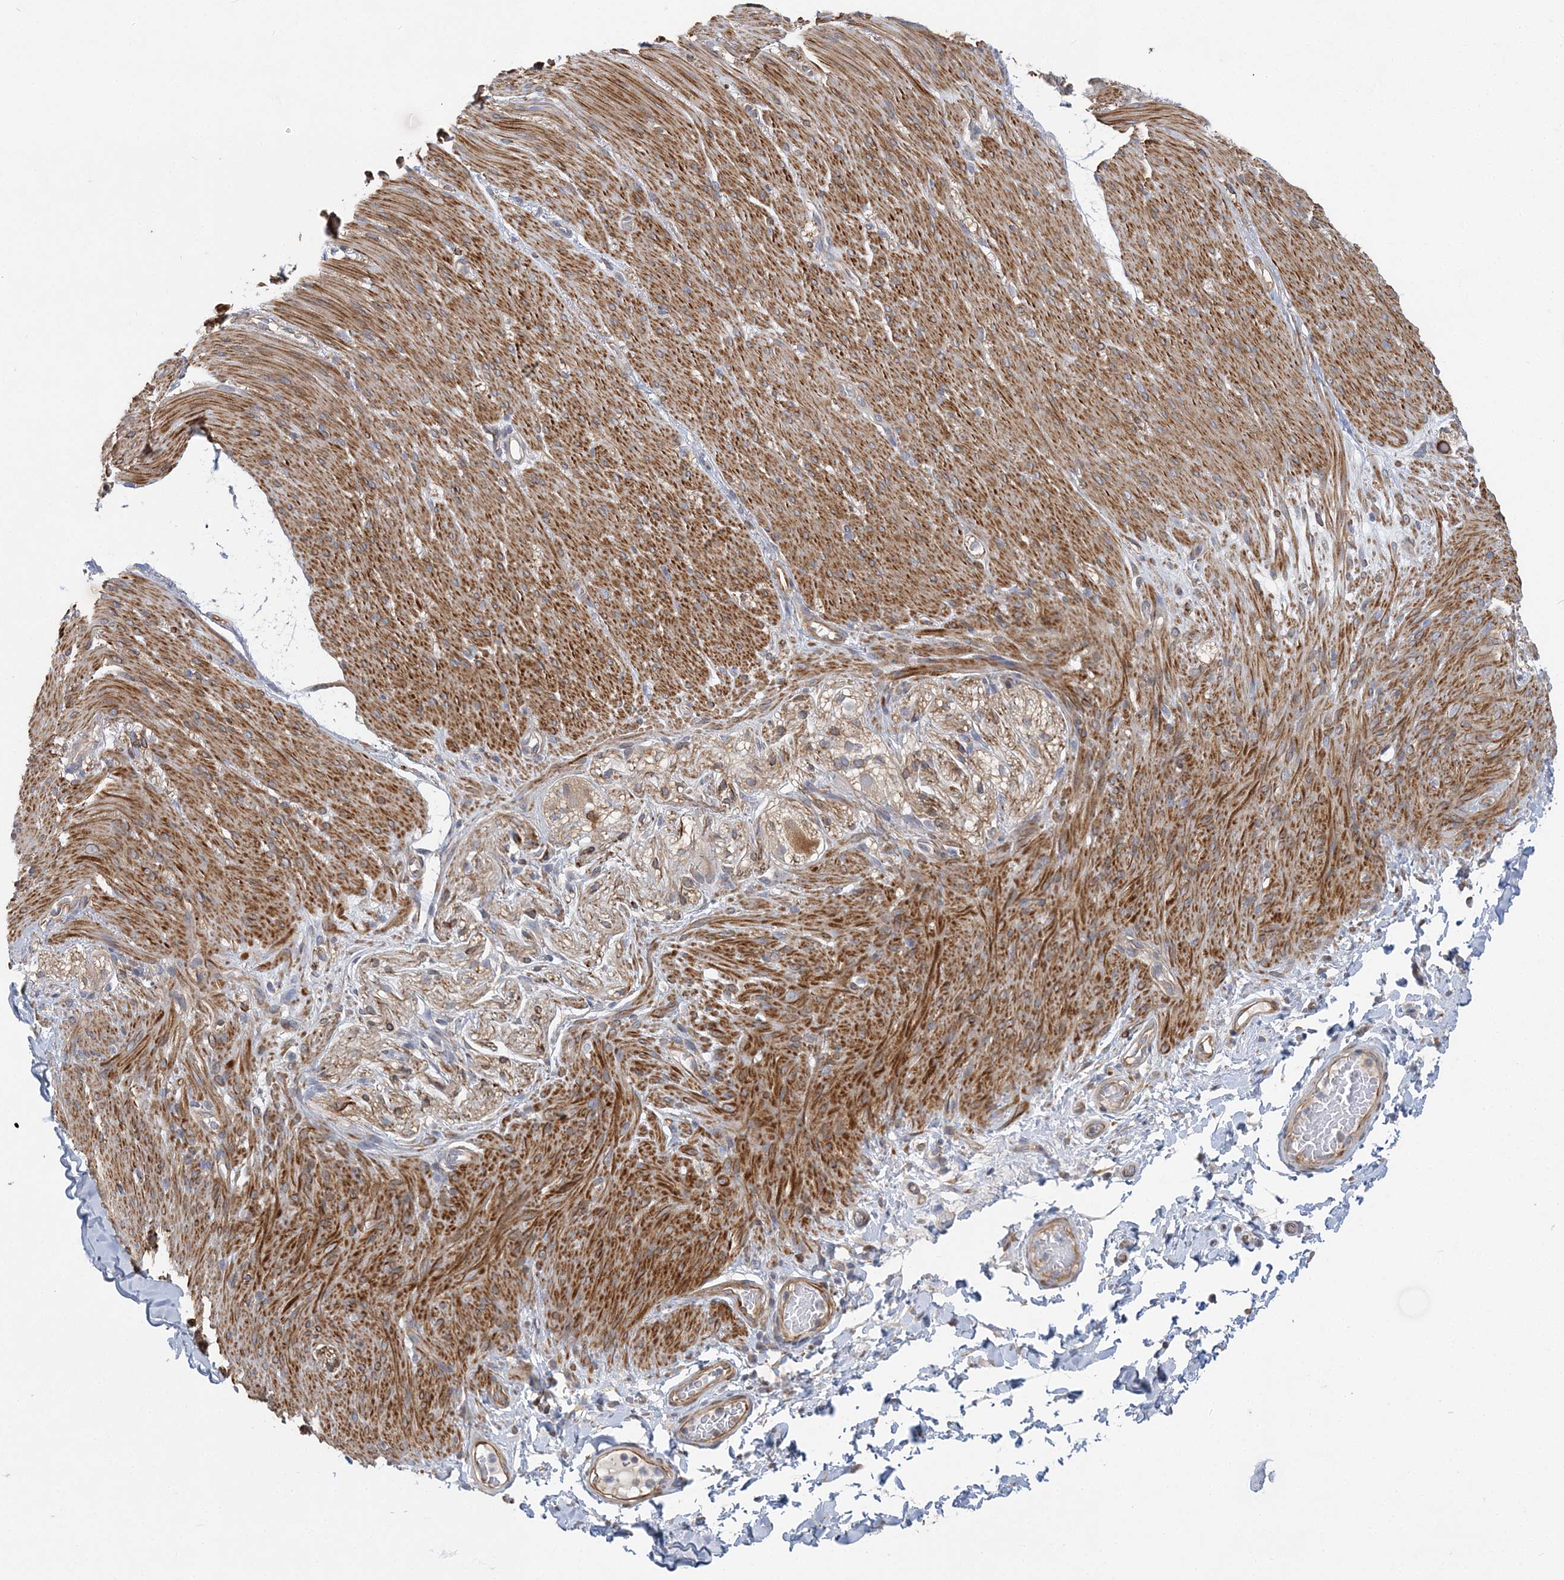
{"staining": {"intensity": "negative", "quantity": "none", "location": "none"}, "tissue": "adipose tissue", "cell_type": "Adipocytes", "image_type": "normal", "snomed": [{"axis": "morphology", "description": "Normal tissue, NOS"}, {"axis": "topography", "description": "Colon"}, {"axis": "topography", "description": "Peripheral nerve tissue"}], "caption": "The micrograph displays no staining of adipocytes in benign adipose tissue.", "gene": "MAP4K5", "patient": {"sex": "female", "age": 61}}